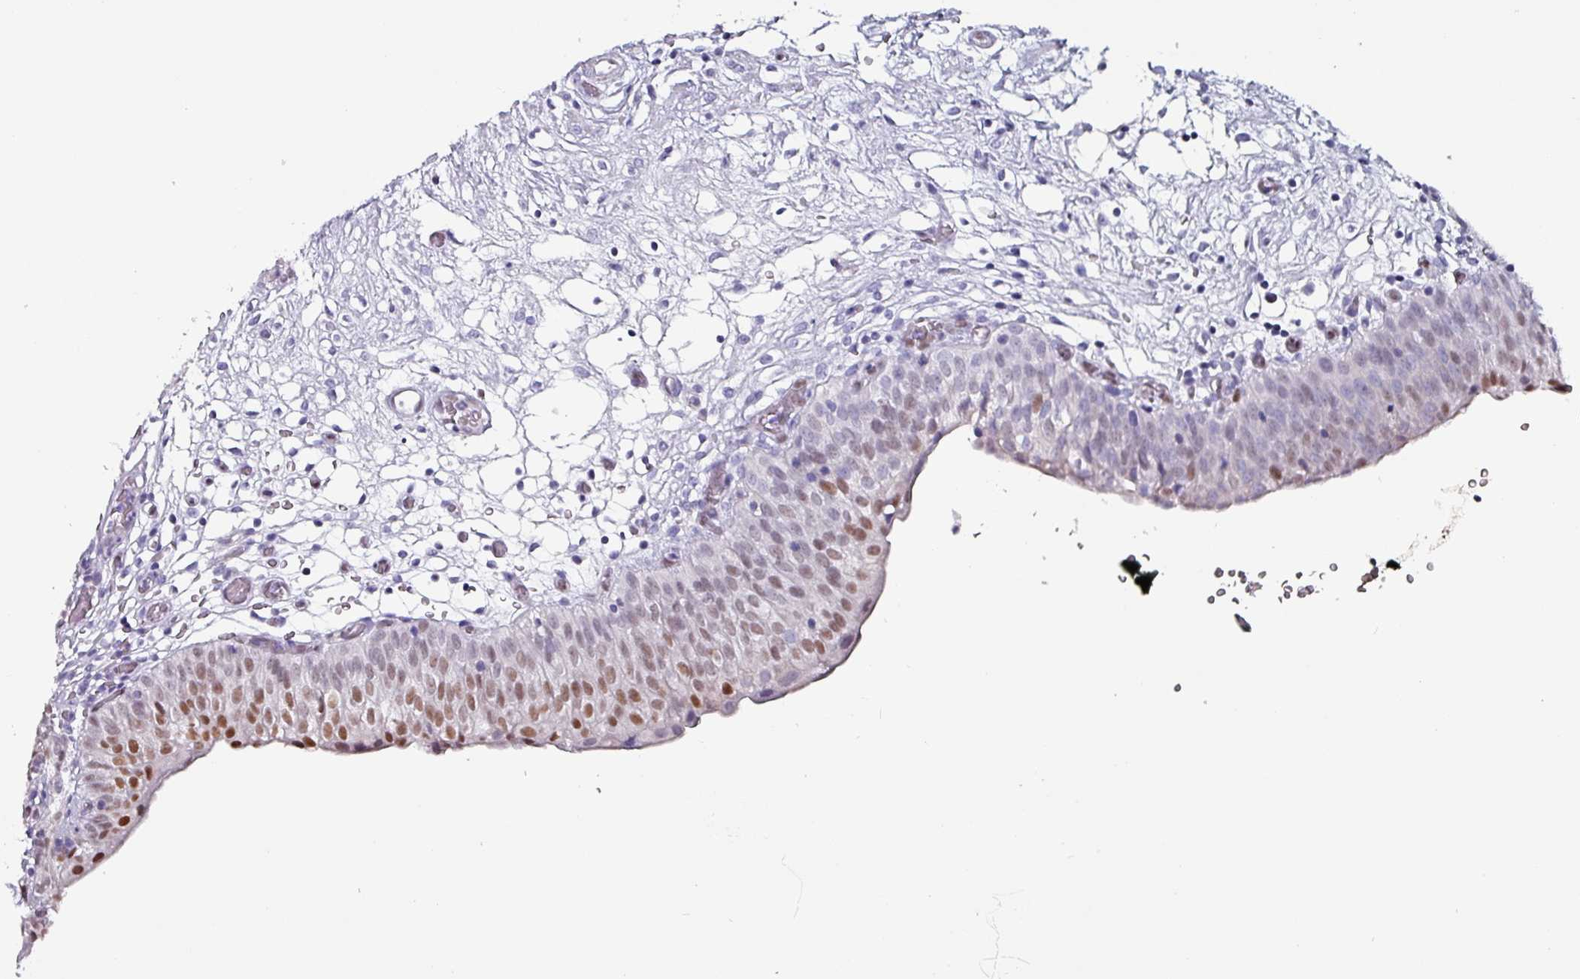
{"staining": {"intensity": "moderate", "quantity": "25%-75%", "location": "nuclear"}, "tissue": "urinary bladder", "cell_type": "Urothelial cells", "image_type": "normal", "snomed": [{"axis": "morphology", "description": "Normal tissue, NOS"}, {"axis": "topography", "description": "Urinary bladder"}], "caption": "High-magnification brightfield microscopy of unremarkable urinary bladder stained with DAB (3,3'-diaminobenzidine) (brown) and counterstained with hematoxylin (blue). urothelial cells exhibit moderate nuclear positivity is appreciated in about25%-75% of cells. The staining was performed using DAB to visualize the protein expression in brown, while the nuclei were stained in blue with hematoxylin (Magnification: 20x).", "gene": "ZNF816", "patient": {"sex": "male", "age": 55}}